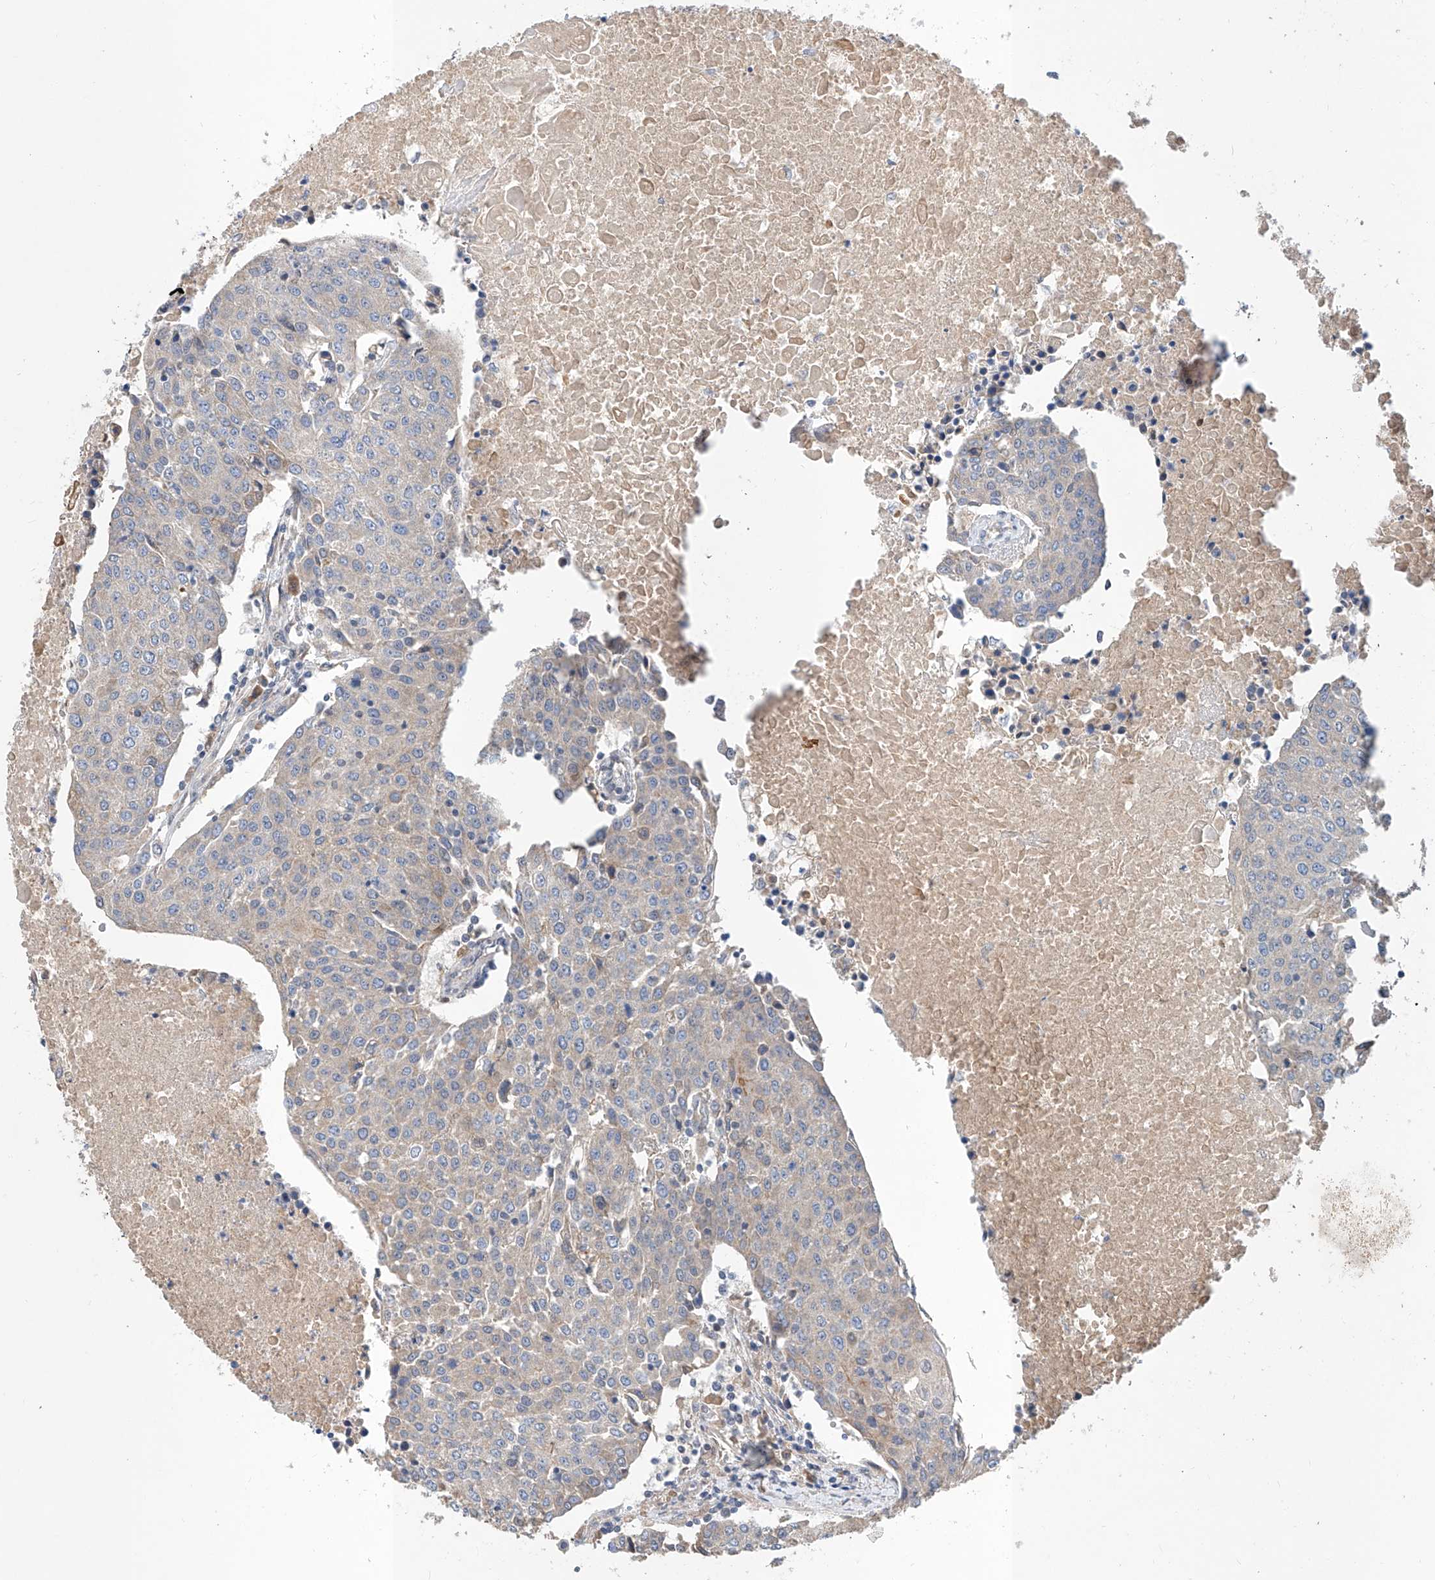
{"staining": {"intensity": "negative", "quantity": "none", "location": "none"}, "tissue": "urothelial cancer", "cell_type": "Tumor cells", "image_type": "cancer", "snomed": [{"axis": "morphology", "description": "Urothelial carcinoma, High grade"}, {"axis": "topography", "description": "Urinary bladder"}], "caption": "Immunohistochemical staining of urothelial cancer shows no significant expression in tumor cells.", "gene": "CARMIL3", "patient": {"sex": "female", "age": 85}}